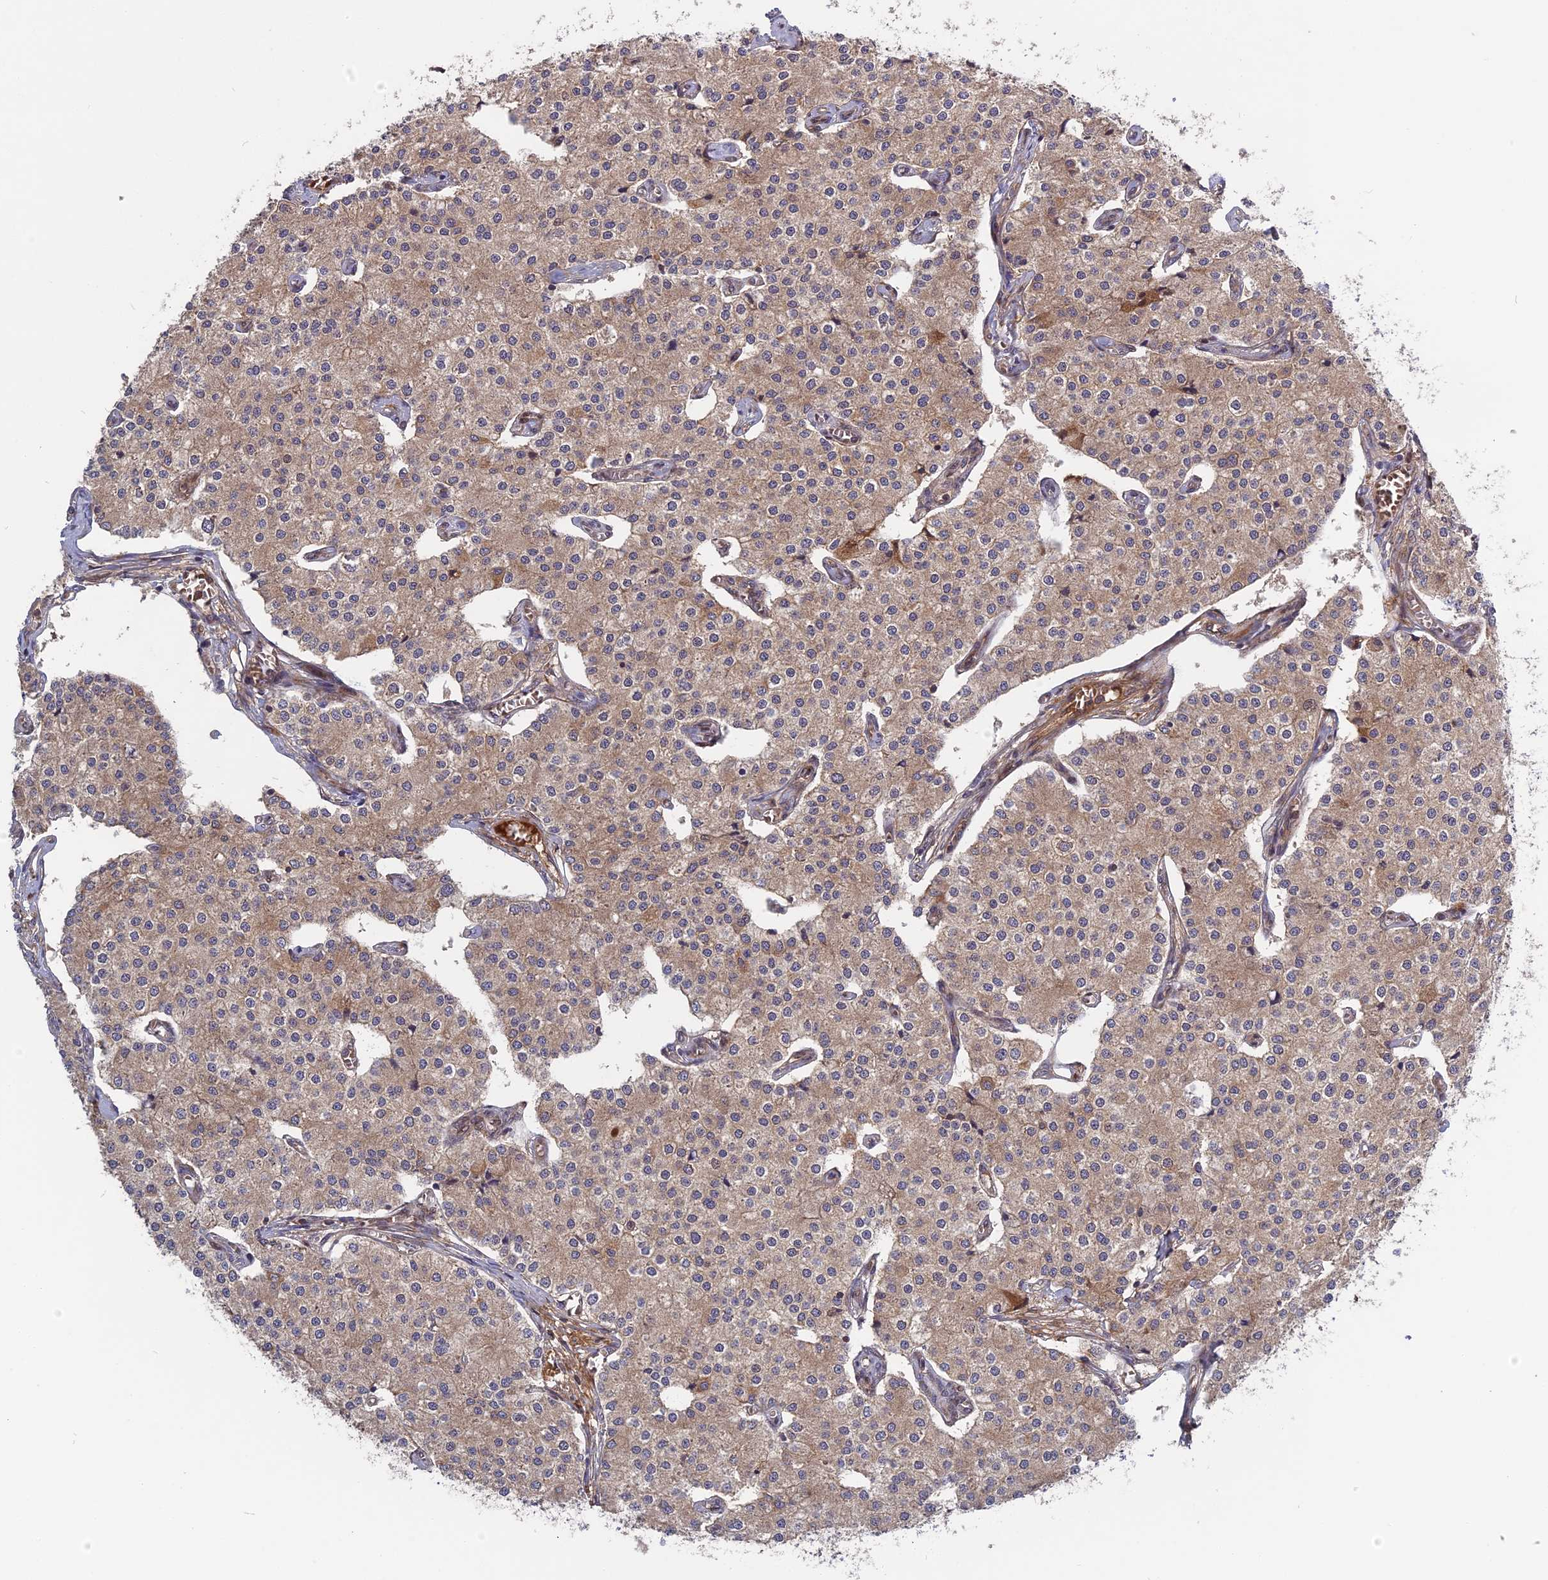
{"staining": {"intensity": "weak", "quantity": ">75%", "location": "cytoplasmic/membranous"}, "tissue": "carcinoid", "cell_type": "Tumor cells", "image_type": "cancer", "snomed": [{"axis": "morphology", "description": "Carcinoid, malignant, NOS"}, {"axis": "topography", "description": "Colon"}], "caption": "Protein positivity by IHC shows weak cytoplasmic/membranous expression in about >75% of tumor cells in malignant carcinoid.", "gene": "TMUB2", "patient": {"sex": "female", "age": 52}}